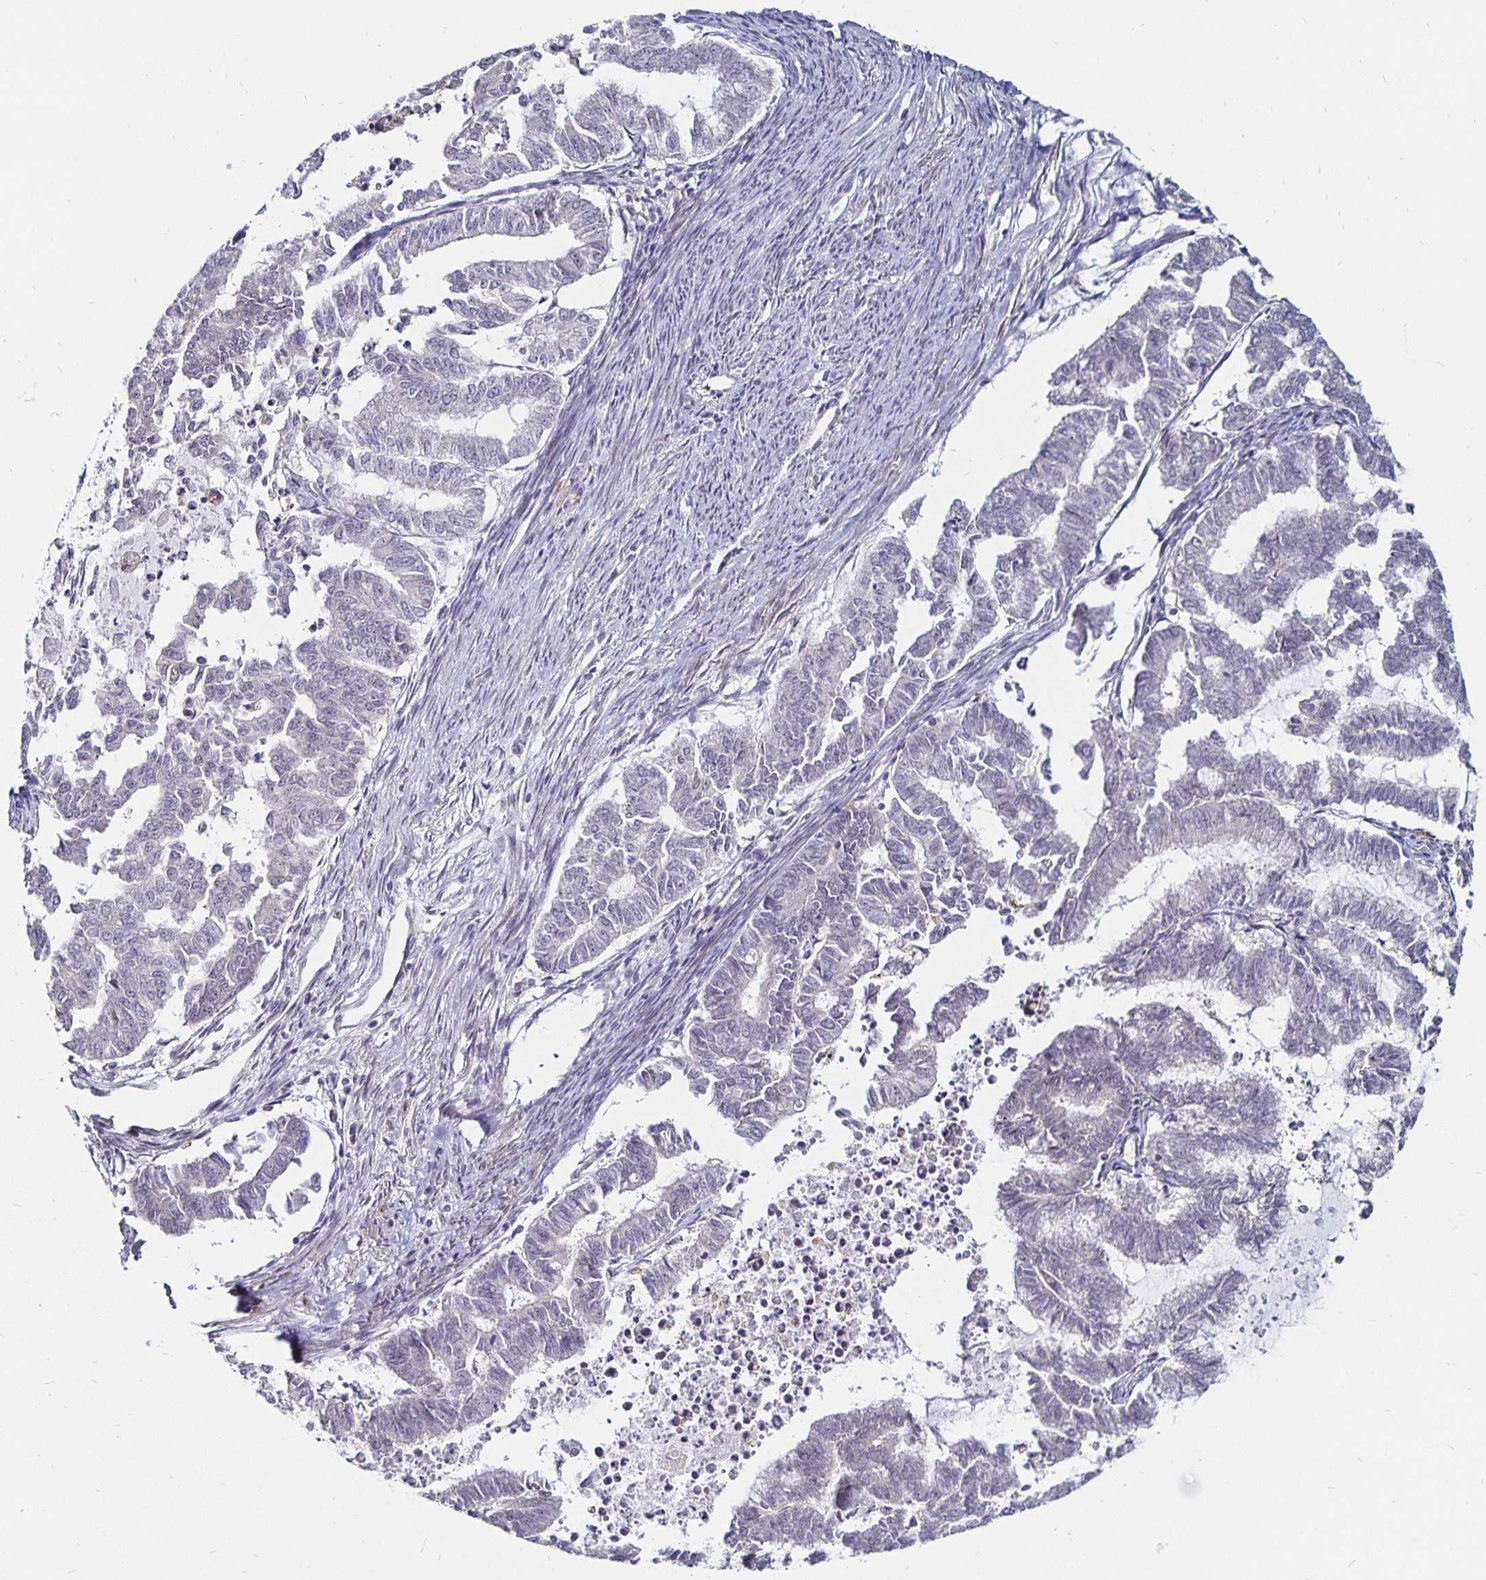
{"staining": {"intensity": "negative", "quantity": "none", "location": "none"}, "tissue": "endometrial cancer", "cell_type": "Tumor cells", "image_type": "cancer", "snomed": [{"axis": "morphology", "description": "Adenocarcinoma, NOS"}, {"axis": "topography", "description": "Endometrium"}], "caption": "Endometrial cancer (adenocarcinoma) was stained to show a protein in brown. There is no significant positivity in tumor cells.", "gene": "CYP27A1", "patient": {"sex": "female", "age": 79}}